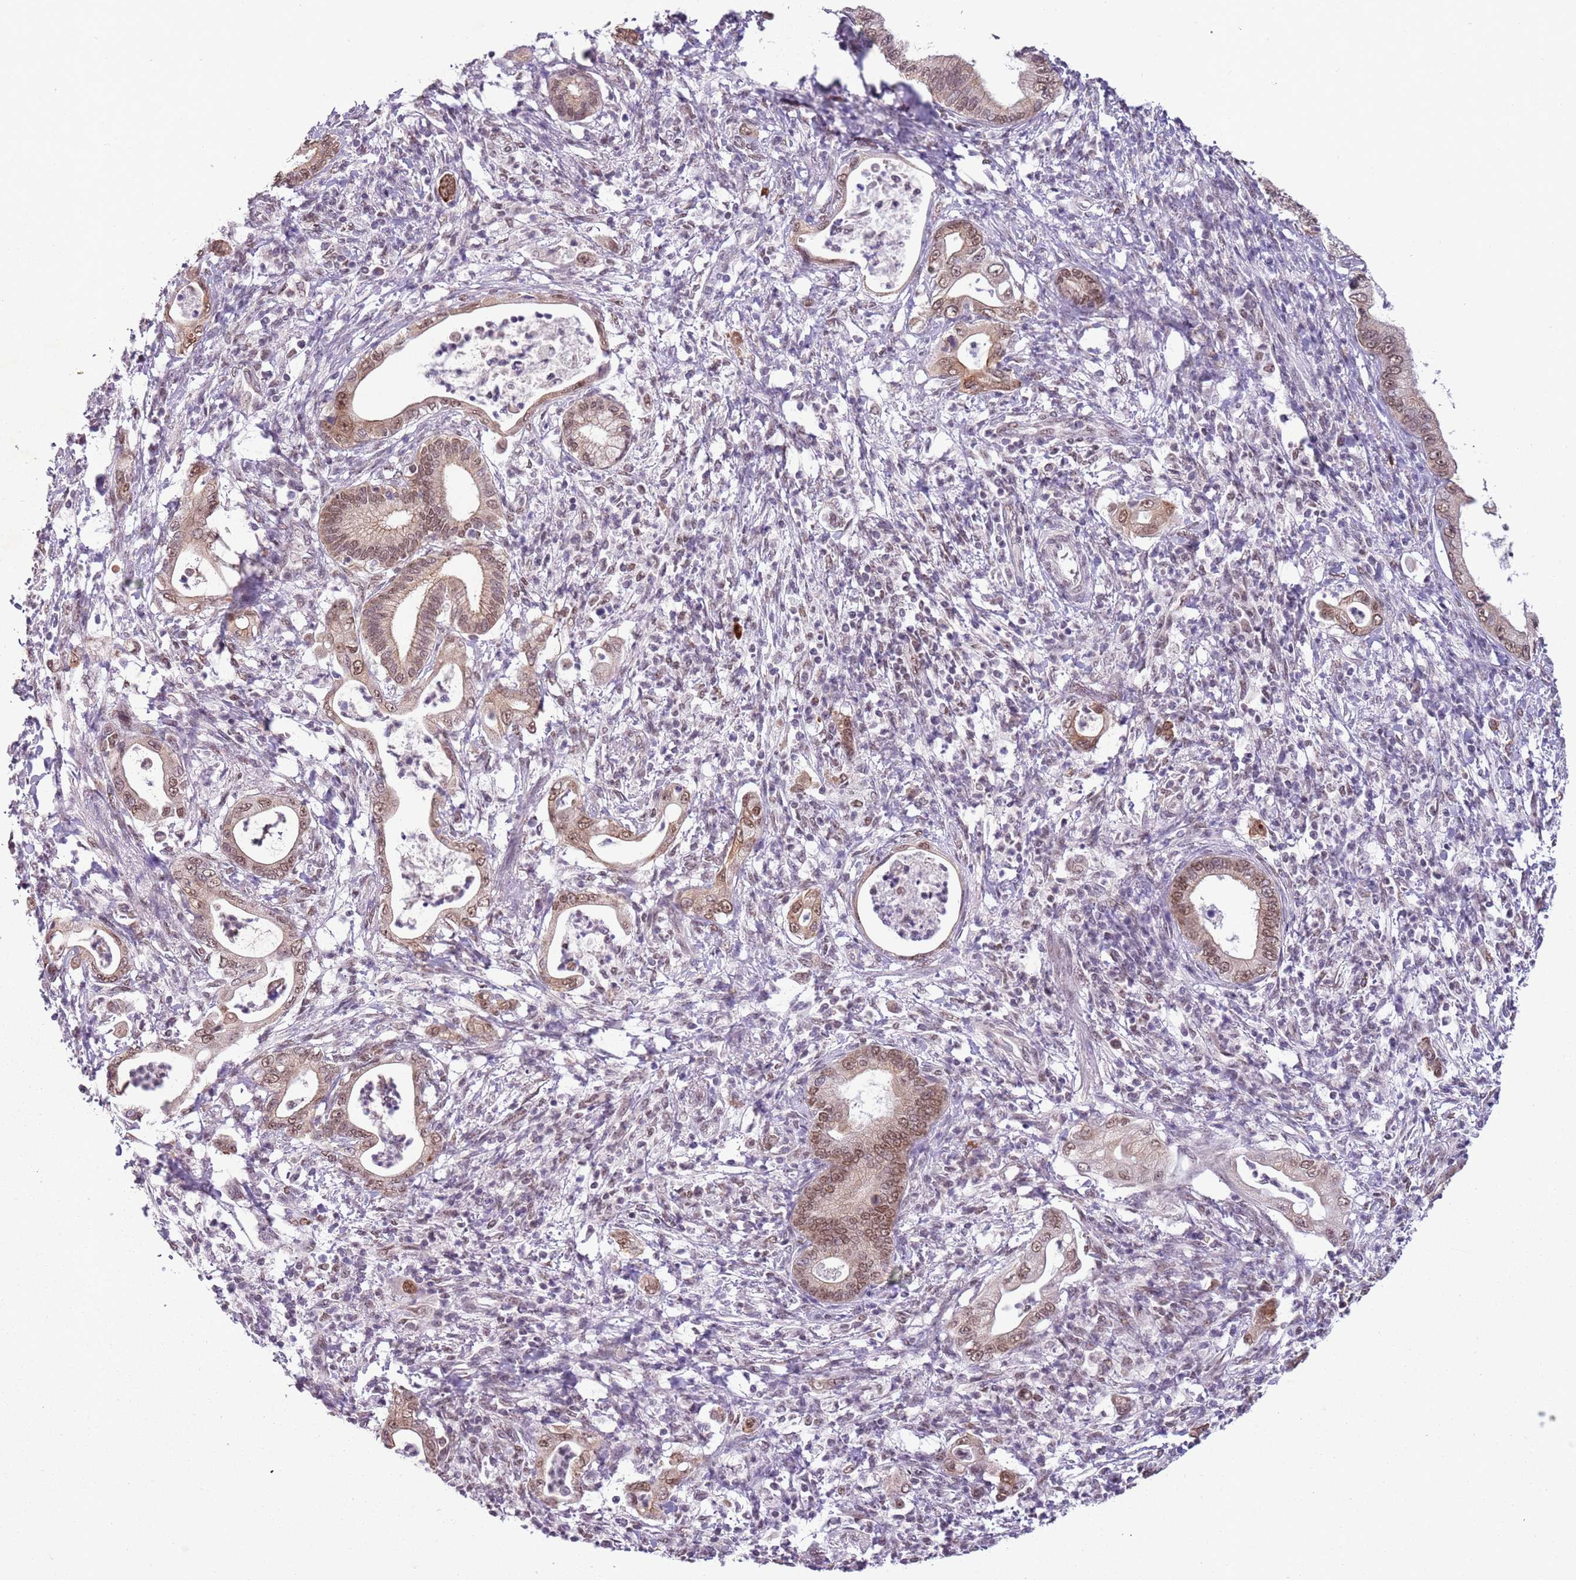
{"staining": {"intensity": "moderate", "quantity": ">75%", "location": "nuclear"}, "tissue": "pancreatic cancer", "cell_type": "Tumor cells", "image_type": "cancer", "snomed": [{"axis": "morphology", "description": "Normal tissue, NOS"}, {"axis": "morphology", "description": "Adenocarcinoma, NOS"}, {"axis": "topography", "description": "Pancreas"}], "caption": "Approximately >75% of tumor cells in pancreatic cancer display moderate nuclear protein positivity as visualized by brown immunohistochemical staining.", "gene": "FAM120AOS", "patient": {"sex": "female", "age": 55}}